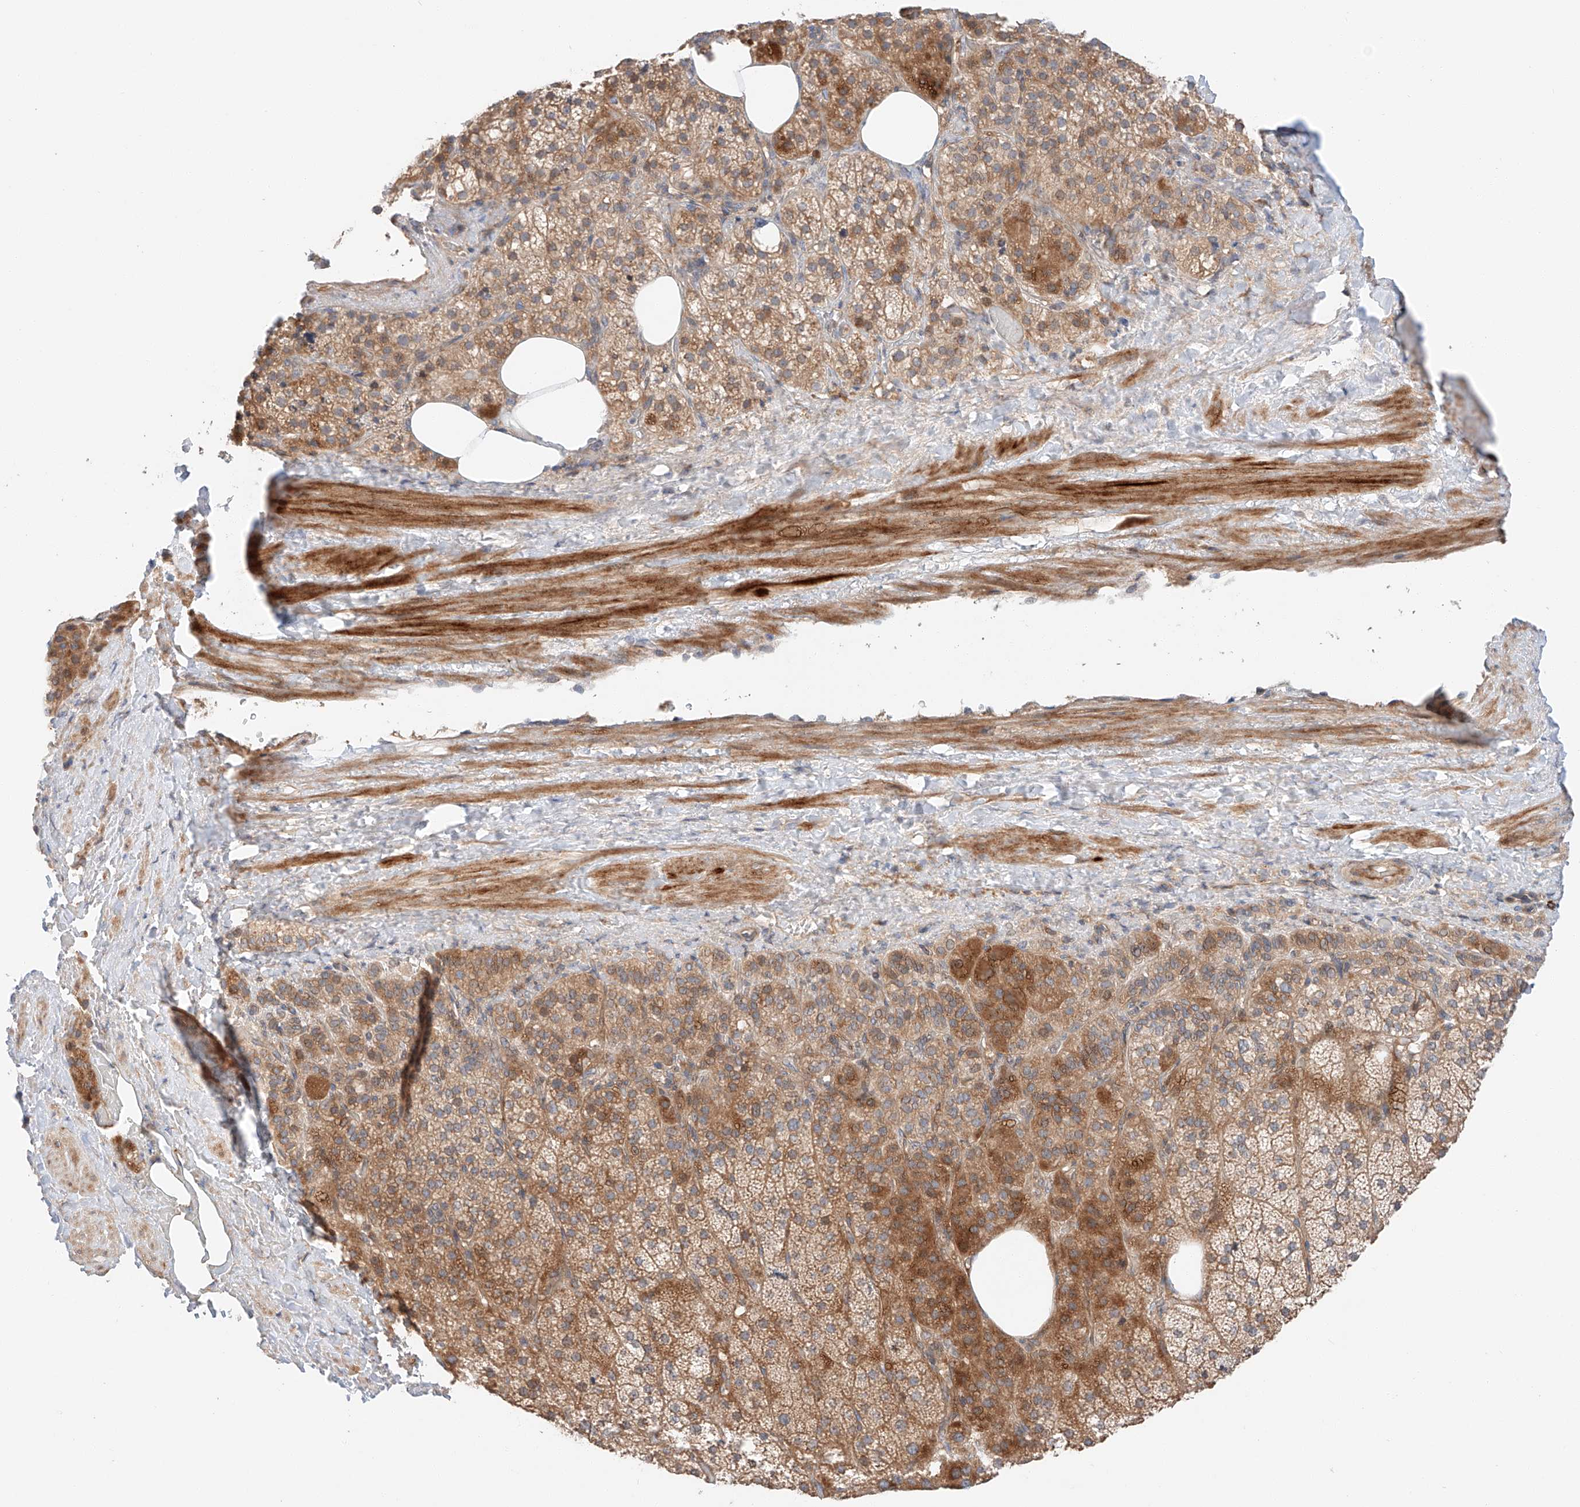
{"staining": {"intensity": "moderate", "quantity": ">75%", "location": "cytoplasmic/membranous"}, "tissue": "adrenal gland", "cell_type": "Glandular cells", "image_type": "normal", "snomed": [{"axis": "morphology", "description": "Normal tissue, NOS"}, {"axis": "topography", "description": "Adrenal gland"}], "caption": "The histopathology image displays staining of unremarkable adrenal gland, revealing moderate cytoplasmic/membranous protein staining (brown color) within glandular cells.", "gene": "XPNPEP1", "patient": {"sex": "female", "age": 59}}